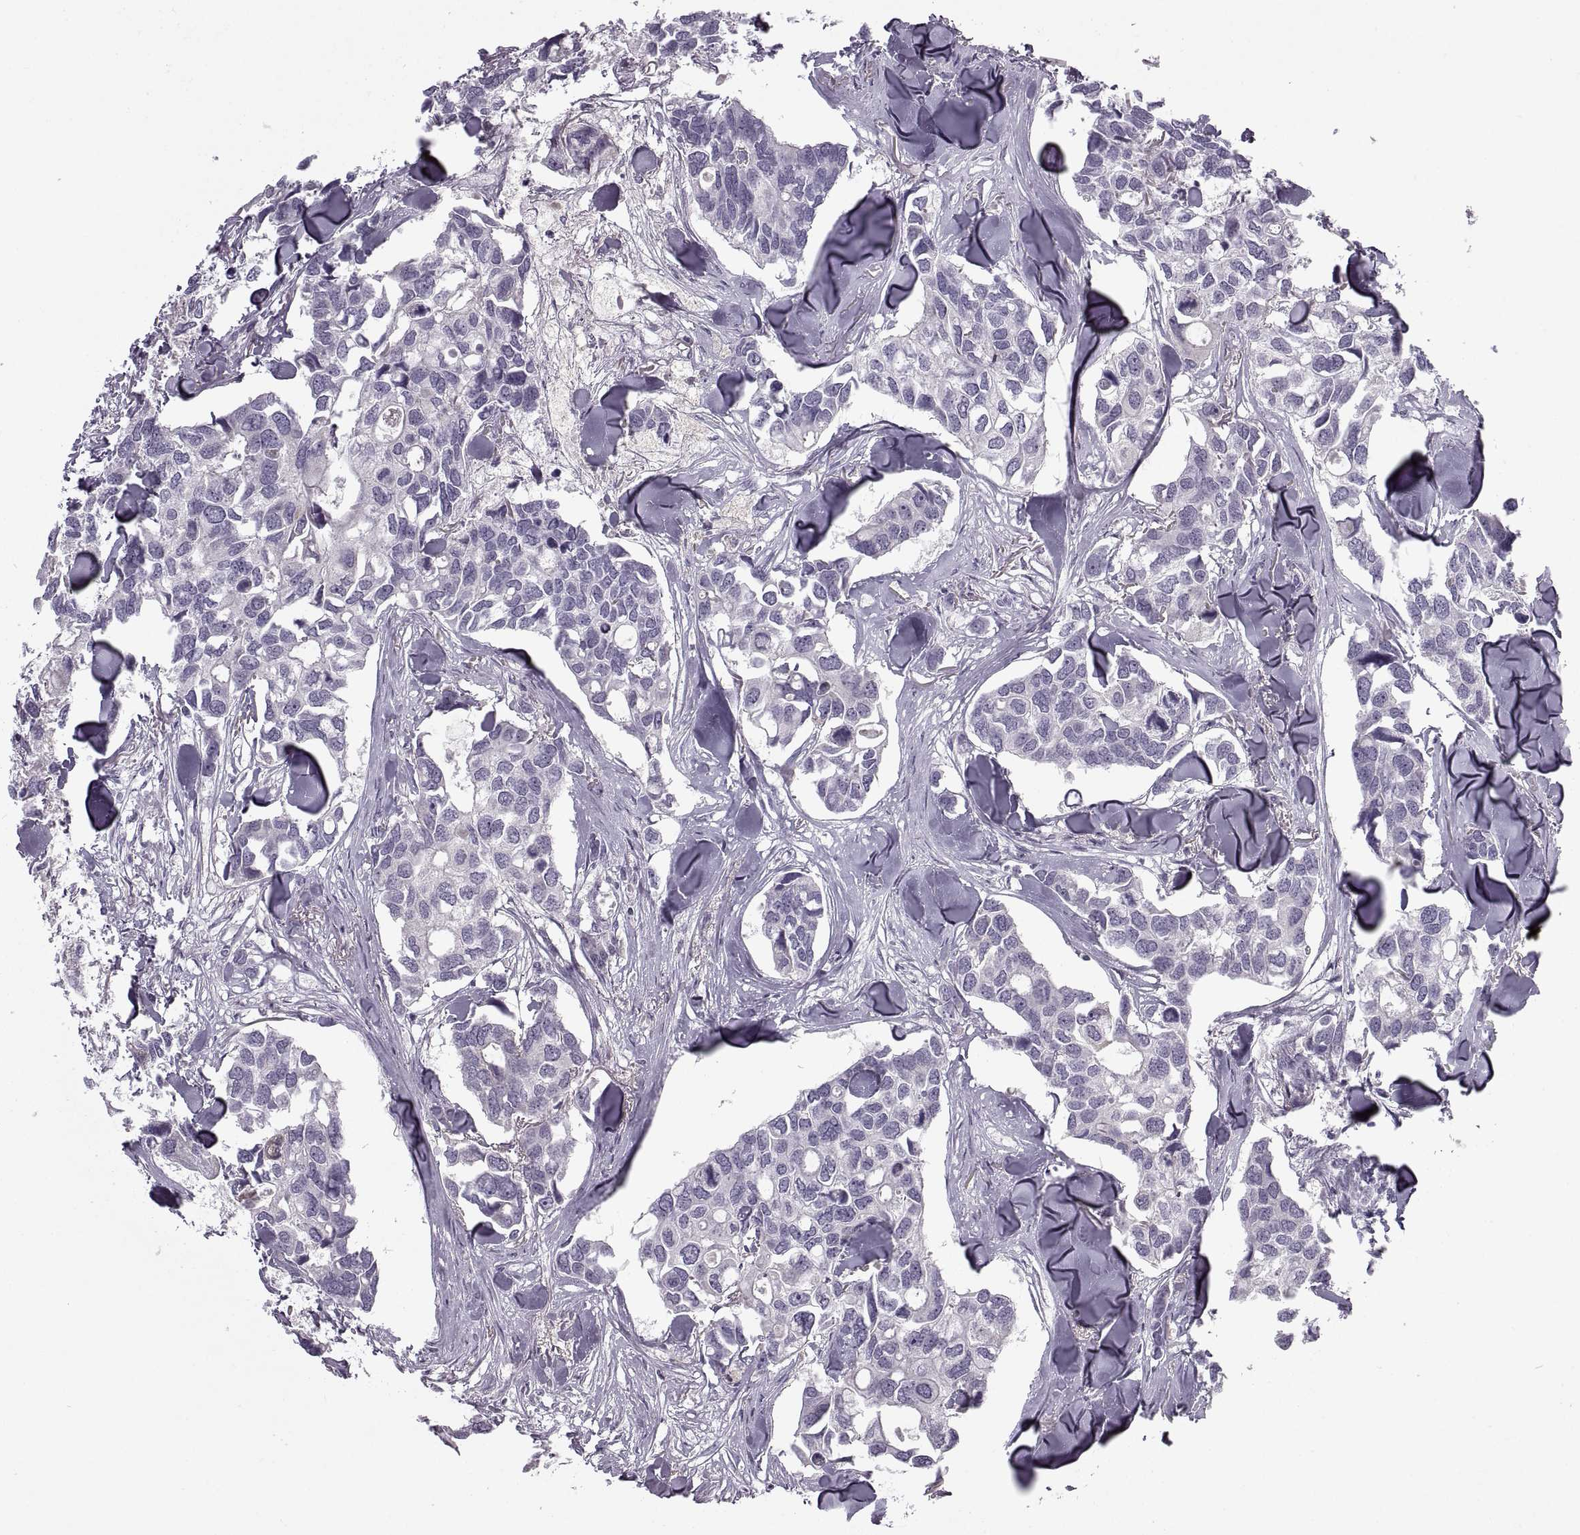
{"staining": {"intensity": "negative", "quantity": "none", "location": "none"}, "tissue": "breast cancer", "cell_type": "Tumor cells", "image_type": "cancer", "snomed": [{"axis": "morphology", "description": "Duct carcinoma"}, {"axis": "topography", "description": "Breast"}], "caption": "Tumor cells show no significant protein positivity in breast cancer.", "gene": "PIERCE1", "patient": {"sex": "female", "age": 83}}